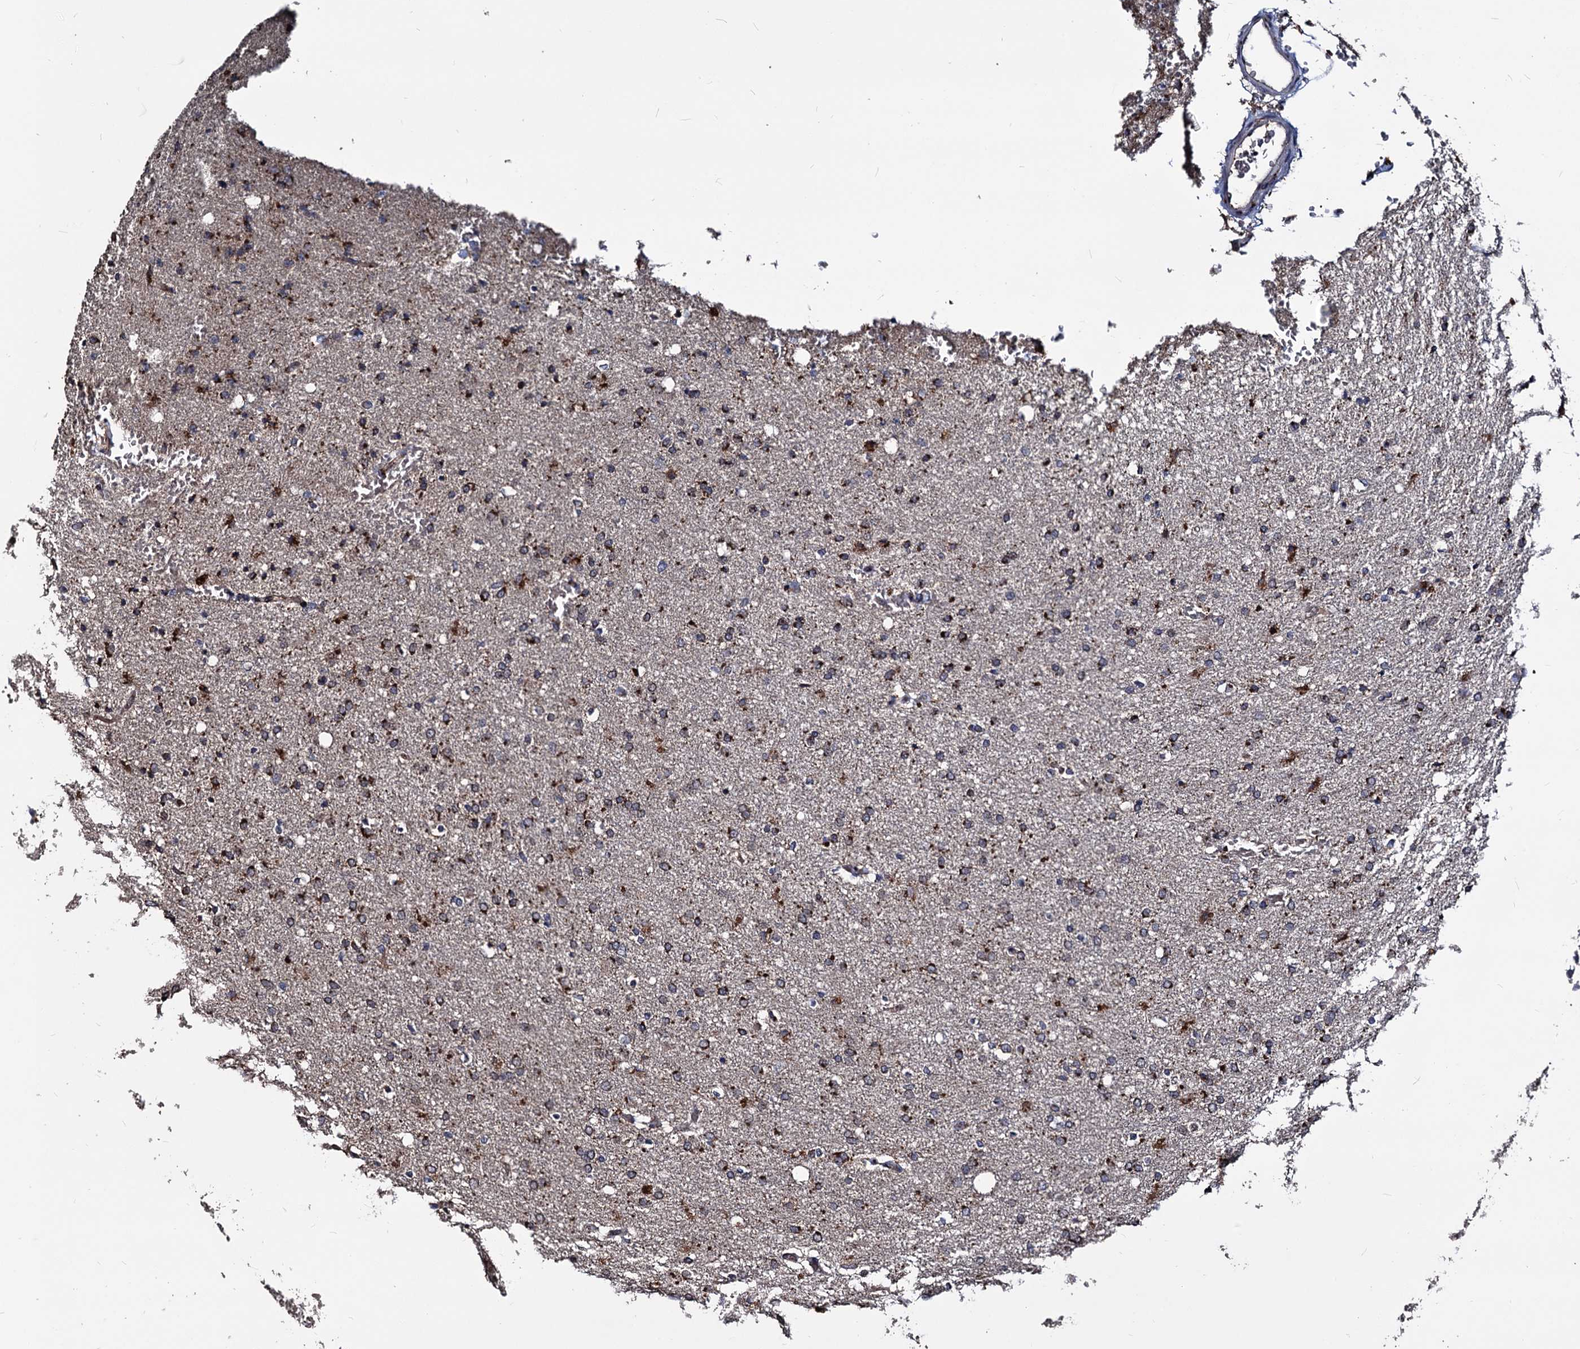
{"staining": {"intensity": "moderate", "quantity": ">75%", "location": "cytoplasmic/membranous"}, "tissue": "glioma", "cell_type": "Tumor cells", "image_type": "cancer", "snomed": [{"axis": "morphology", "description": "Glioma, malignant, High grade"}, {"axis": "topography", "description": "Brain"}], "caption": "Malignant glioma (high-grade) stained with a protein marker reveals moderate staining in tumor cells.", "gene": "SMAGP", "patient": {"sex": "male", "age": 72}}